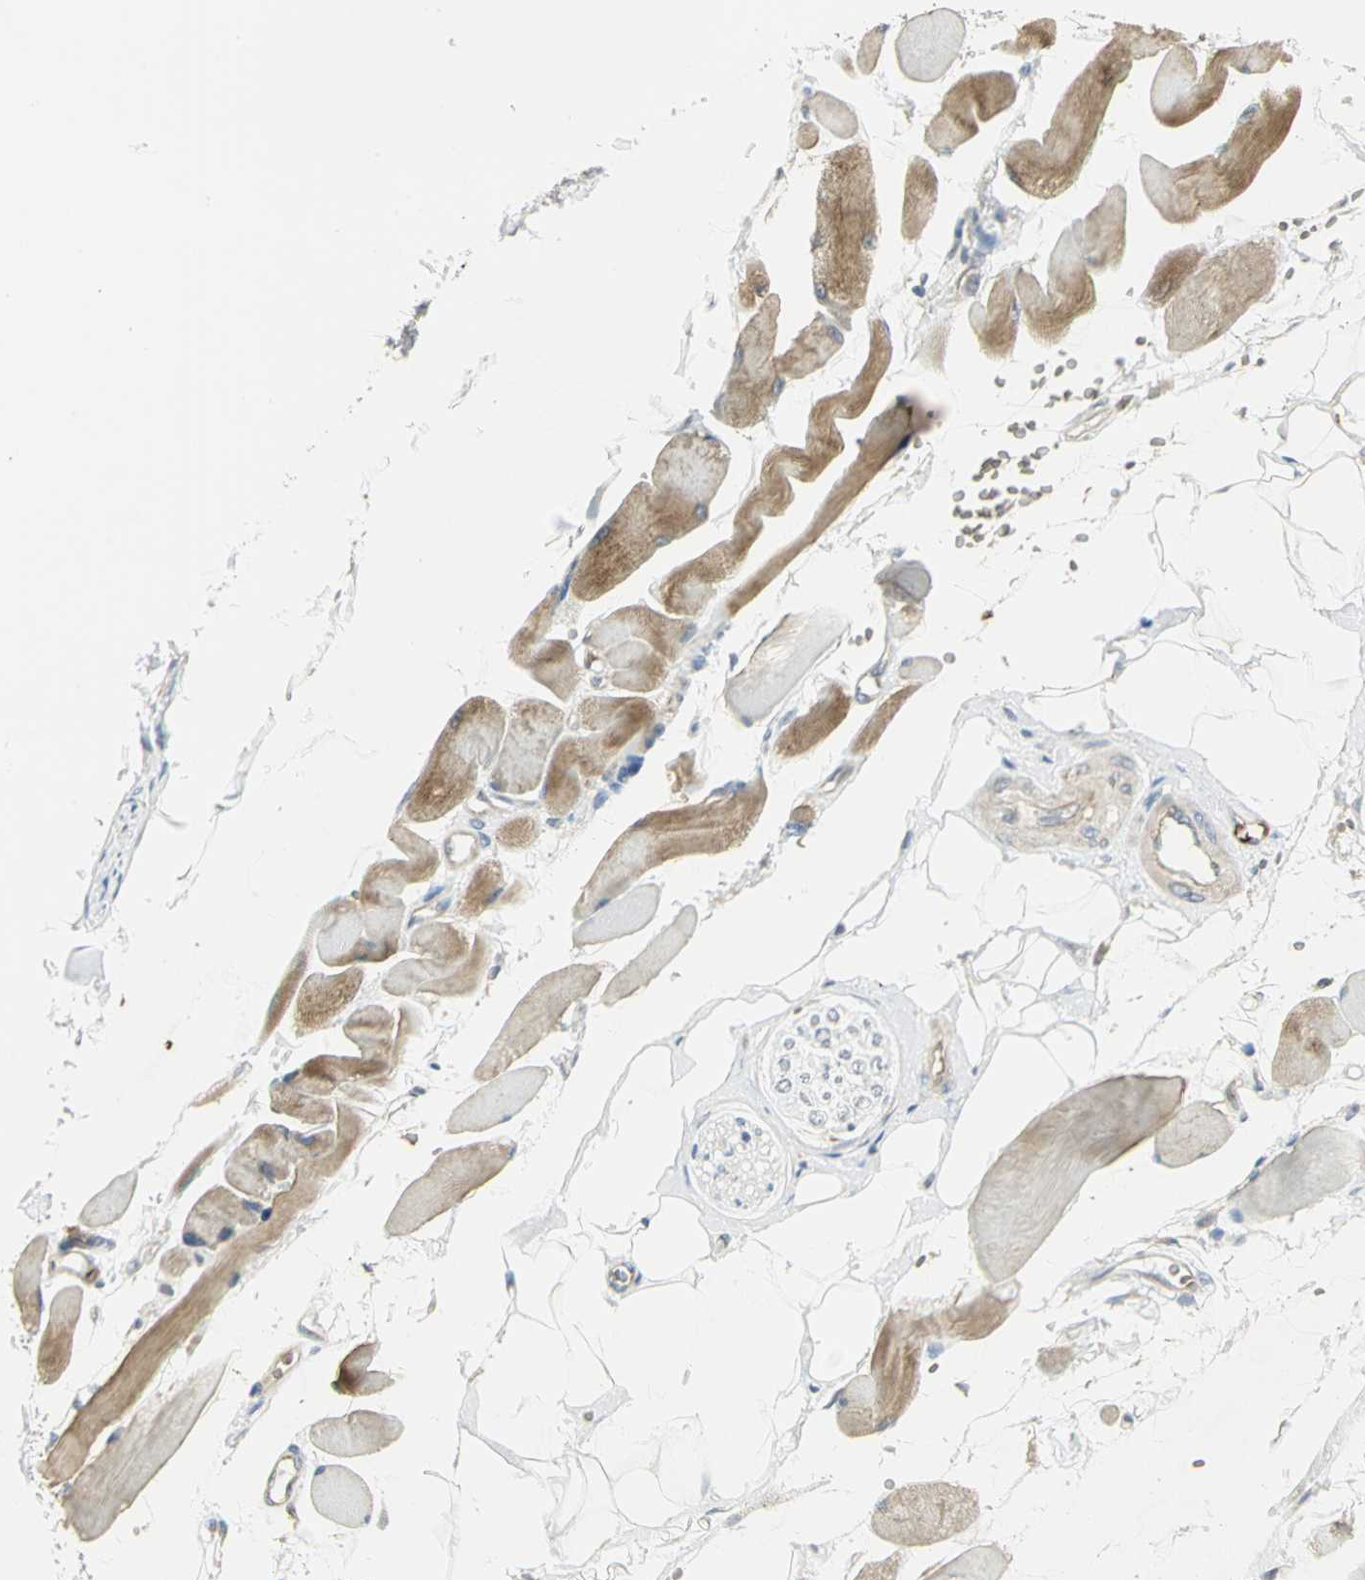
{"staining": {"intensity": "moderate", "quantity": ">75%", "location": "cytoplasmic/membranous"}, "tissue": "skeletal muscle", "cell_type": "Myocytes", "image_type": "normal", "snomed": [{"axis": "morphology", "description": "Normal tissue, NOS"}, {"axis": "topography", "description": "Skeletal muscle"}, {"axis": "topography", "description": "Peripheral nerve tissue"}], "caption": "Protein staining of unremarkable skeletal muscle demonstrates moderate cytoplasmic/membranous expression in about >75% of myocytes. Using DAB (brown) and hematoxylin (blue) stains, captured at high magnification using brightfield microscopy.", "gene": "ANK1", "patient": {"sex": "female", "age": 84}}